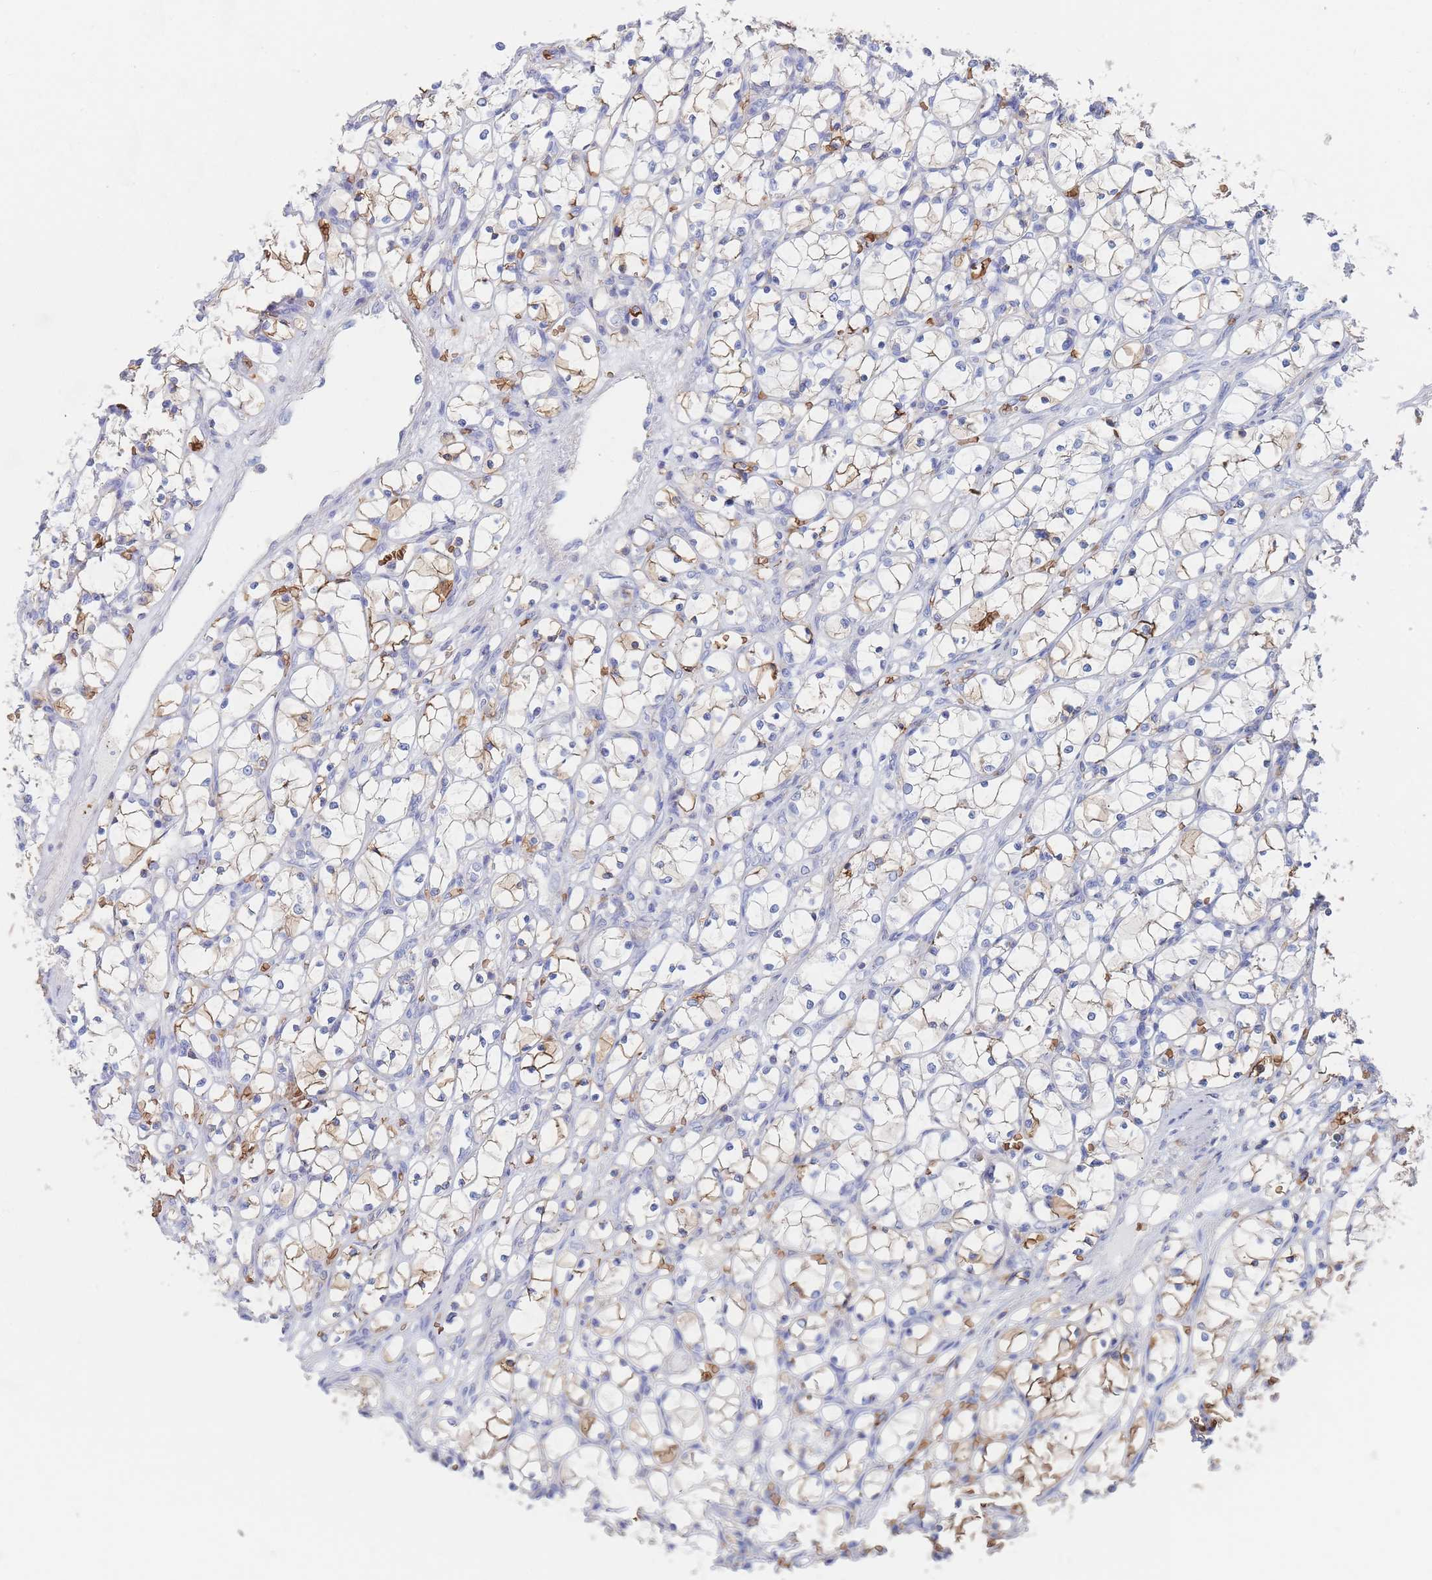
{"staining": {"intensity": "moderate", "quantity": "<25%", "location": "cytoplasmic/membranous"}, "tissue": "renal cancer", "cell_type": "Tumor cells", "image_type": "cancer", "snomed": [{"axis": "morphology", "description": "Adenocarcinoma, NOS"}, {"axis": "topography", "description": "Kidney"}], "caption": "Moderate cytoplasmic/membranous positivity for a protein is identified in about <25% of tumor cells of renal cancer using IHC.", "gene": "SLC2A1", "patient": {"sex": "female", "age": 69}}